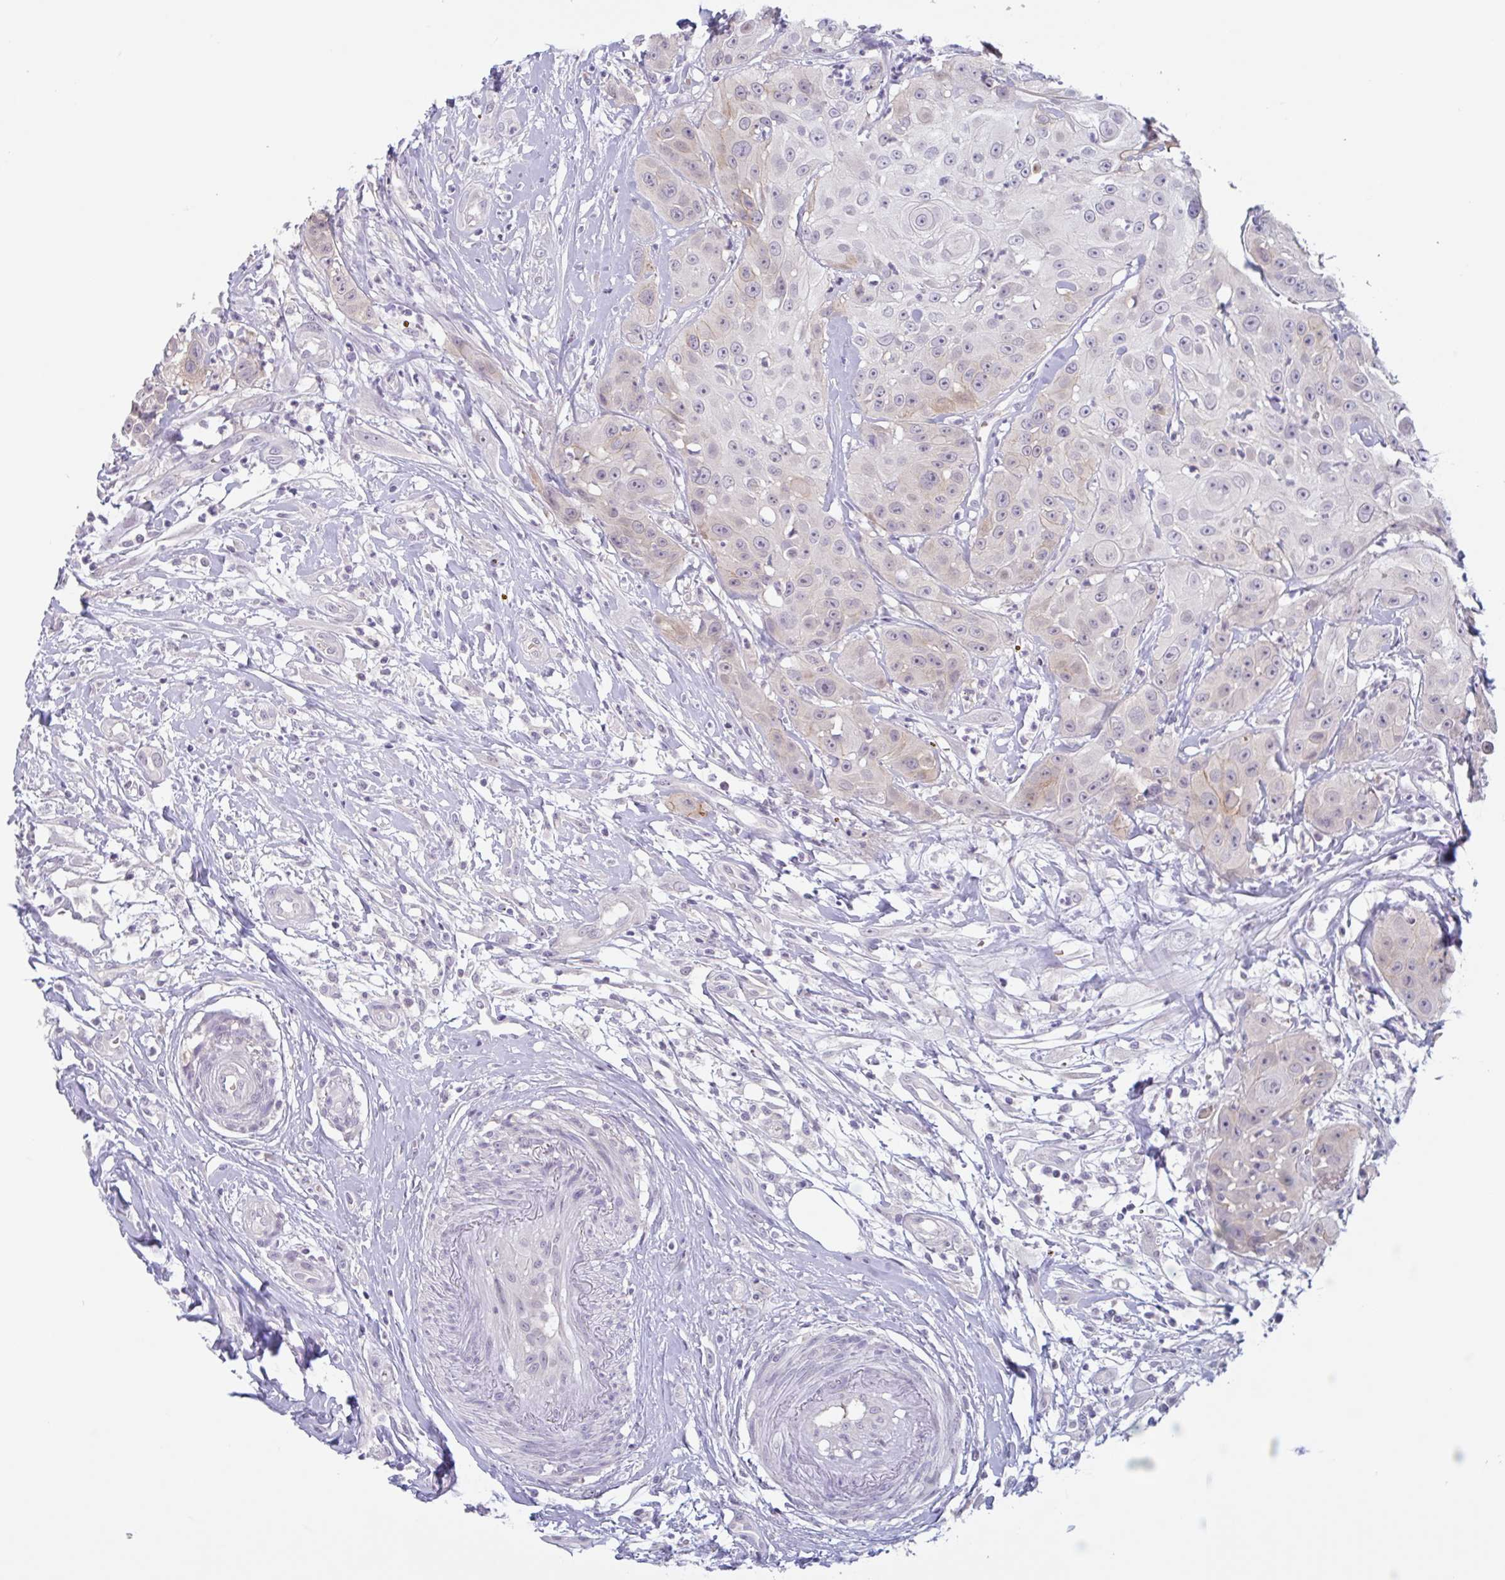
{"staining": {"intensity": "weak", "quantity": "<25%", "location": "cytoplasmic/membranous"}, "tissue": "head and neck cancer", "cell_type": "Tumor cells", "image_type": "cancer", "snomed": [{"axis": "morphology", "description": "Squamous cell carcinoma, NOS"}, {"axis": "topography", "description": "Head-Neck"}], "caption": "Immunohistochemistry (IHC) micrograph of head and neck cancer stained for a protein (brown), which exhibits no staining in tumor cells.", "gene": "RHAG", "patient": {"sex": "male", "age": 83}}